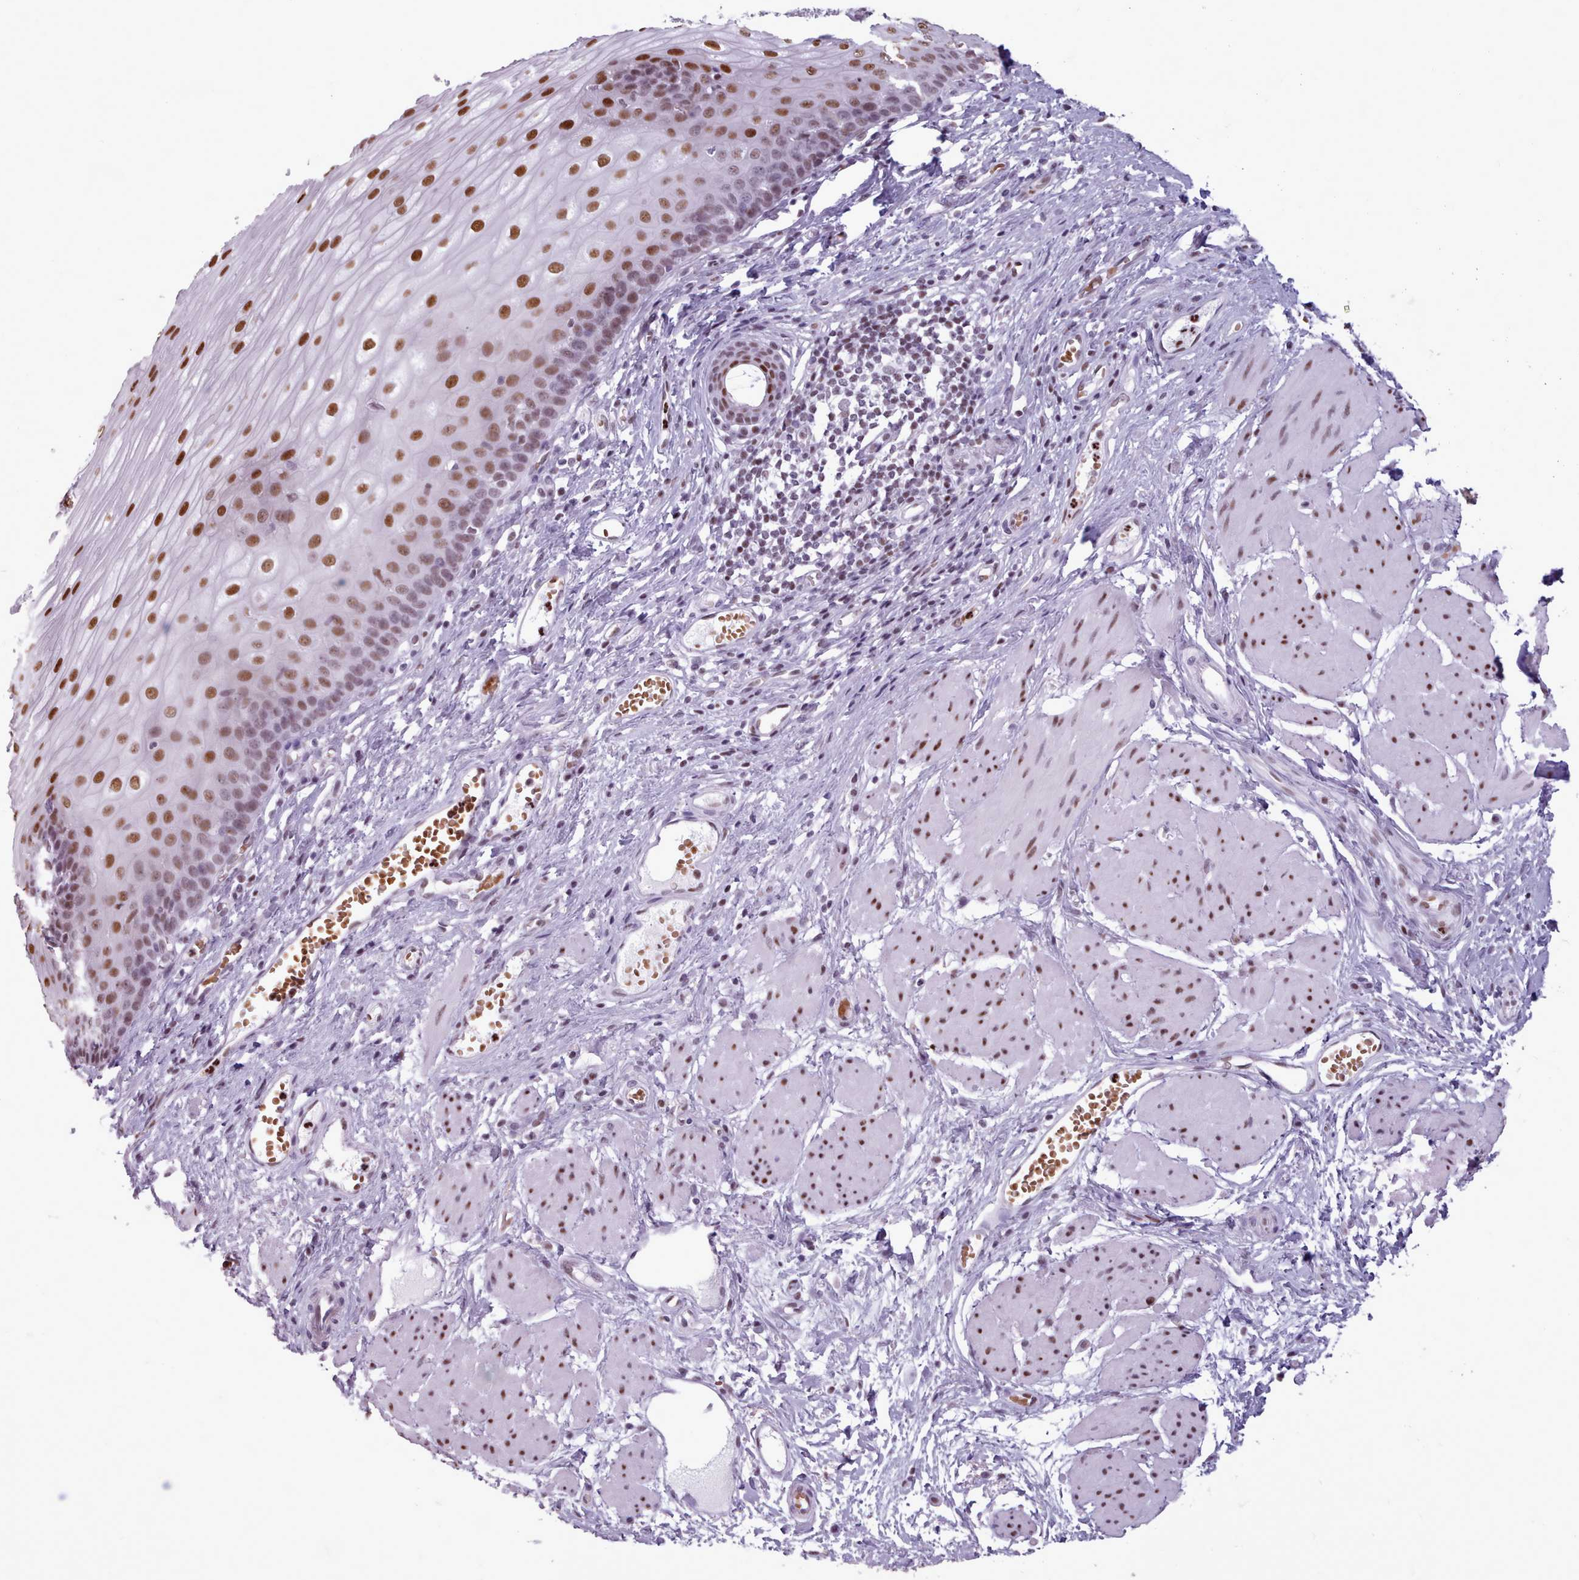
{"staining": {"intensity": "strong", "quantity": ">75%", "location": "nuclear"}, "tissue": "esophagus", "cell_type": "Squamous epithelial cells", "image_type": "normal", "snomed": [{"axis": "morphology", "description": "Normal tissue, NOS"}, {"axis": "topography", "description": "Esophagus"}], "caption": "Protein staining of benign esophagus demonstrates strong nuclear staining in approximately >75% of squamous epithelial cells.", "gene": "SRSF4", "patient": {"sex": "male", "age": 69}}